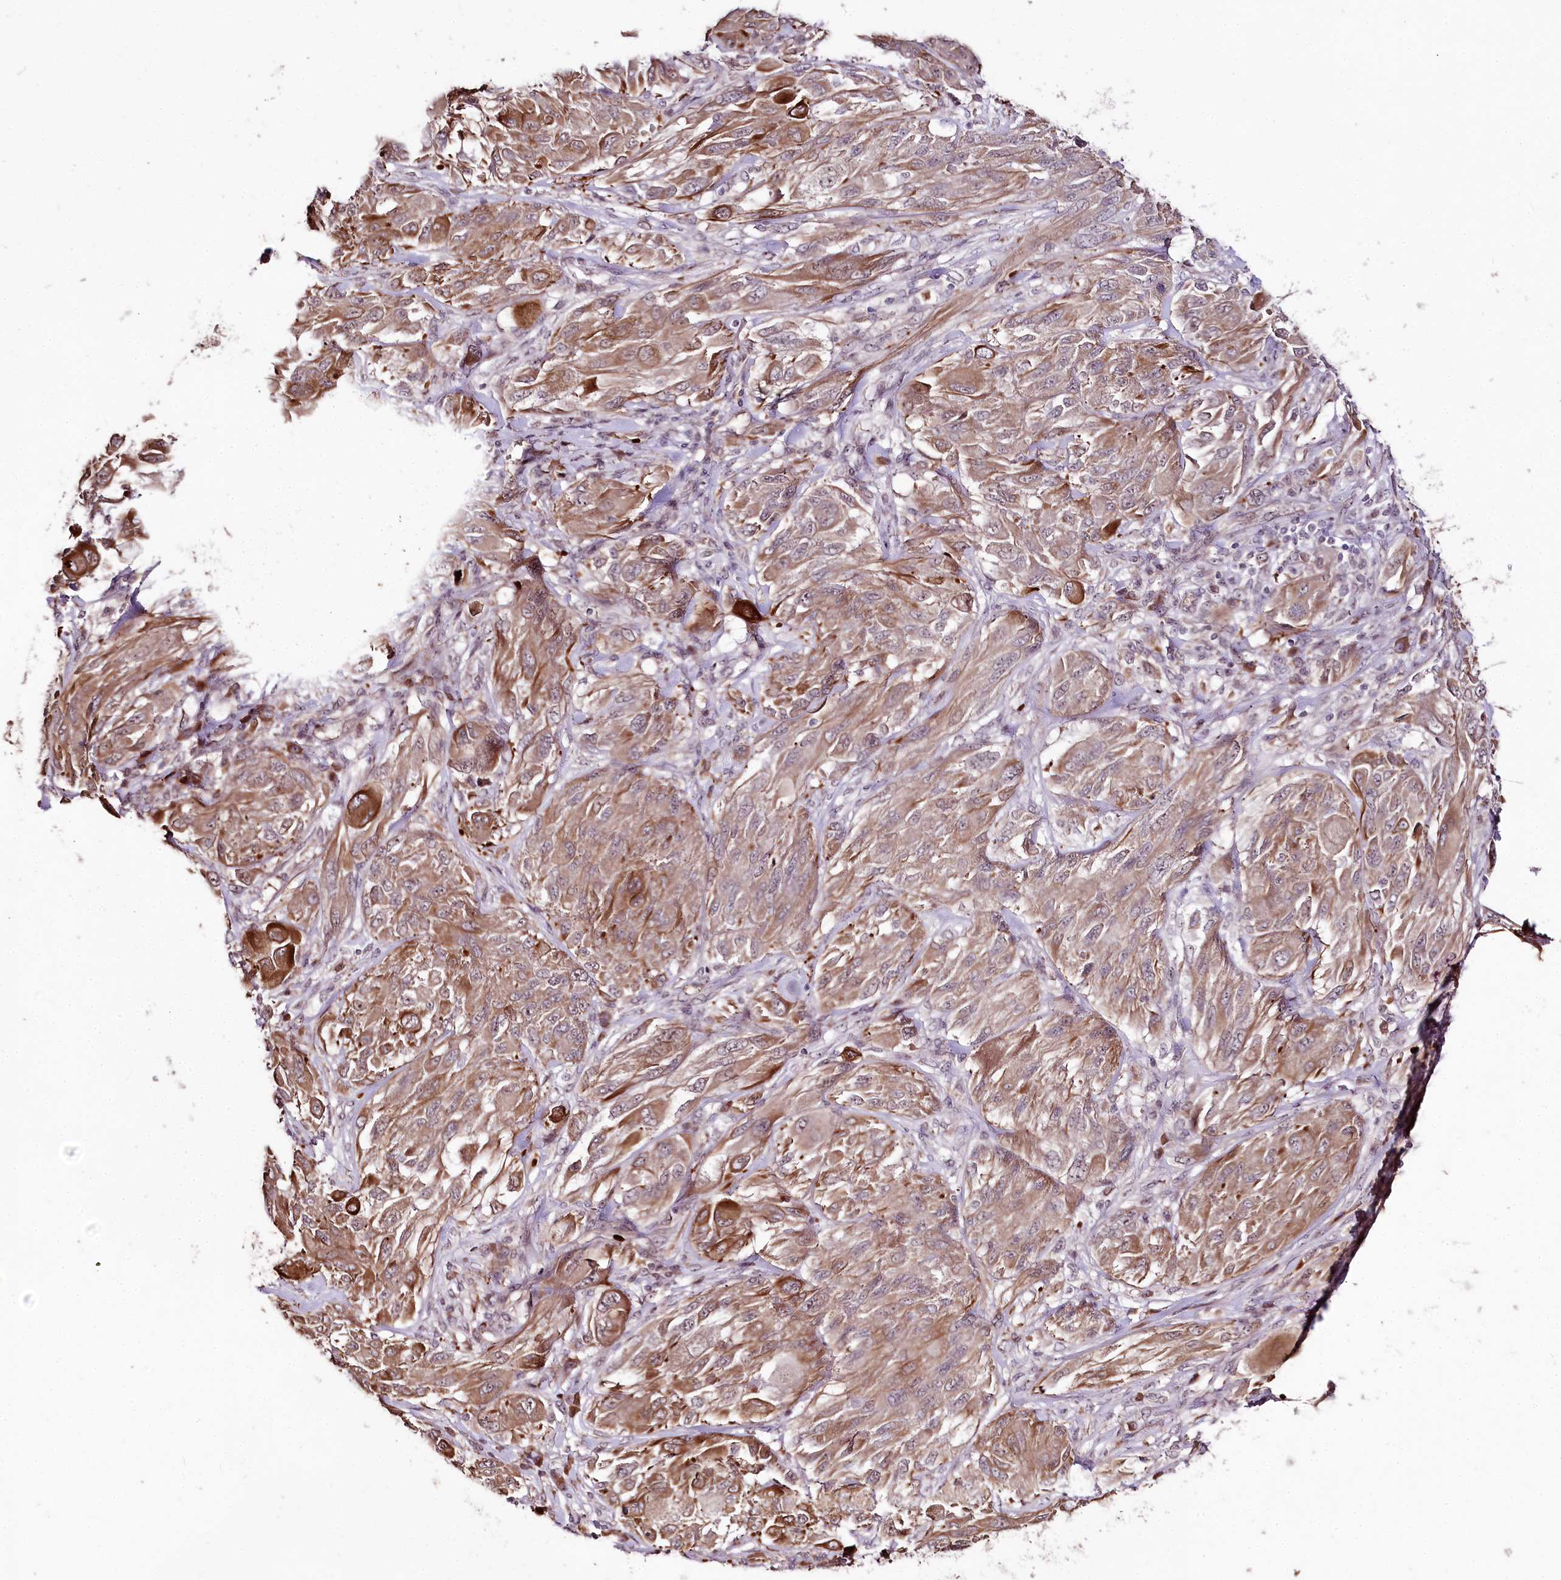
{"staining": {"intensity": "moderate", "quantity": ">75%", "location": "cytoplasmic/membranous"}, "tissue": "melanoma", "cell_type": "Tumor cells", "image_type": "cancer", "snomed": [{"axis": "morphology", "description": "Malignant melanoma, NOS"}, {"axis": "topography", "description": "Skin"}], "caption": "Protein staining of malignant melanoma tissue demonstrates moderate cytoplasmic/membranous positivity in about >75% of tumor cells.", "gene": "DMP1", "patient": {"sex": "female", "age": 91}}